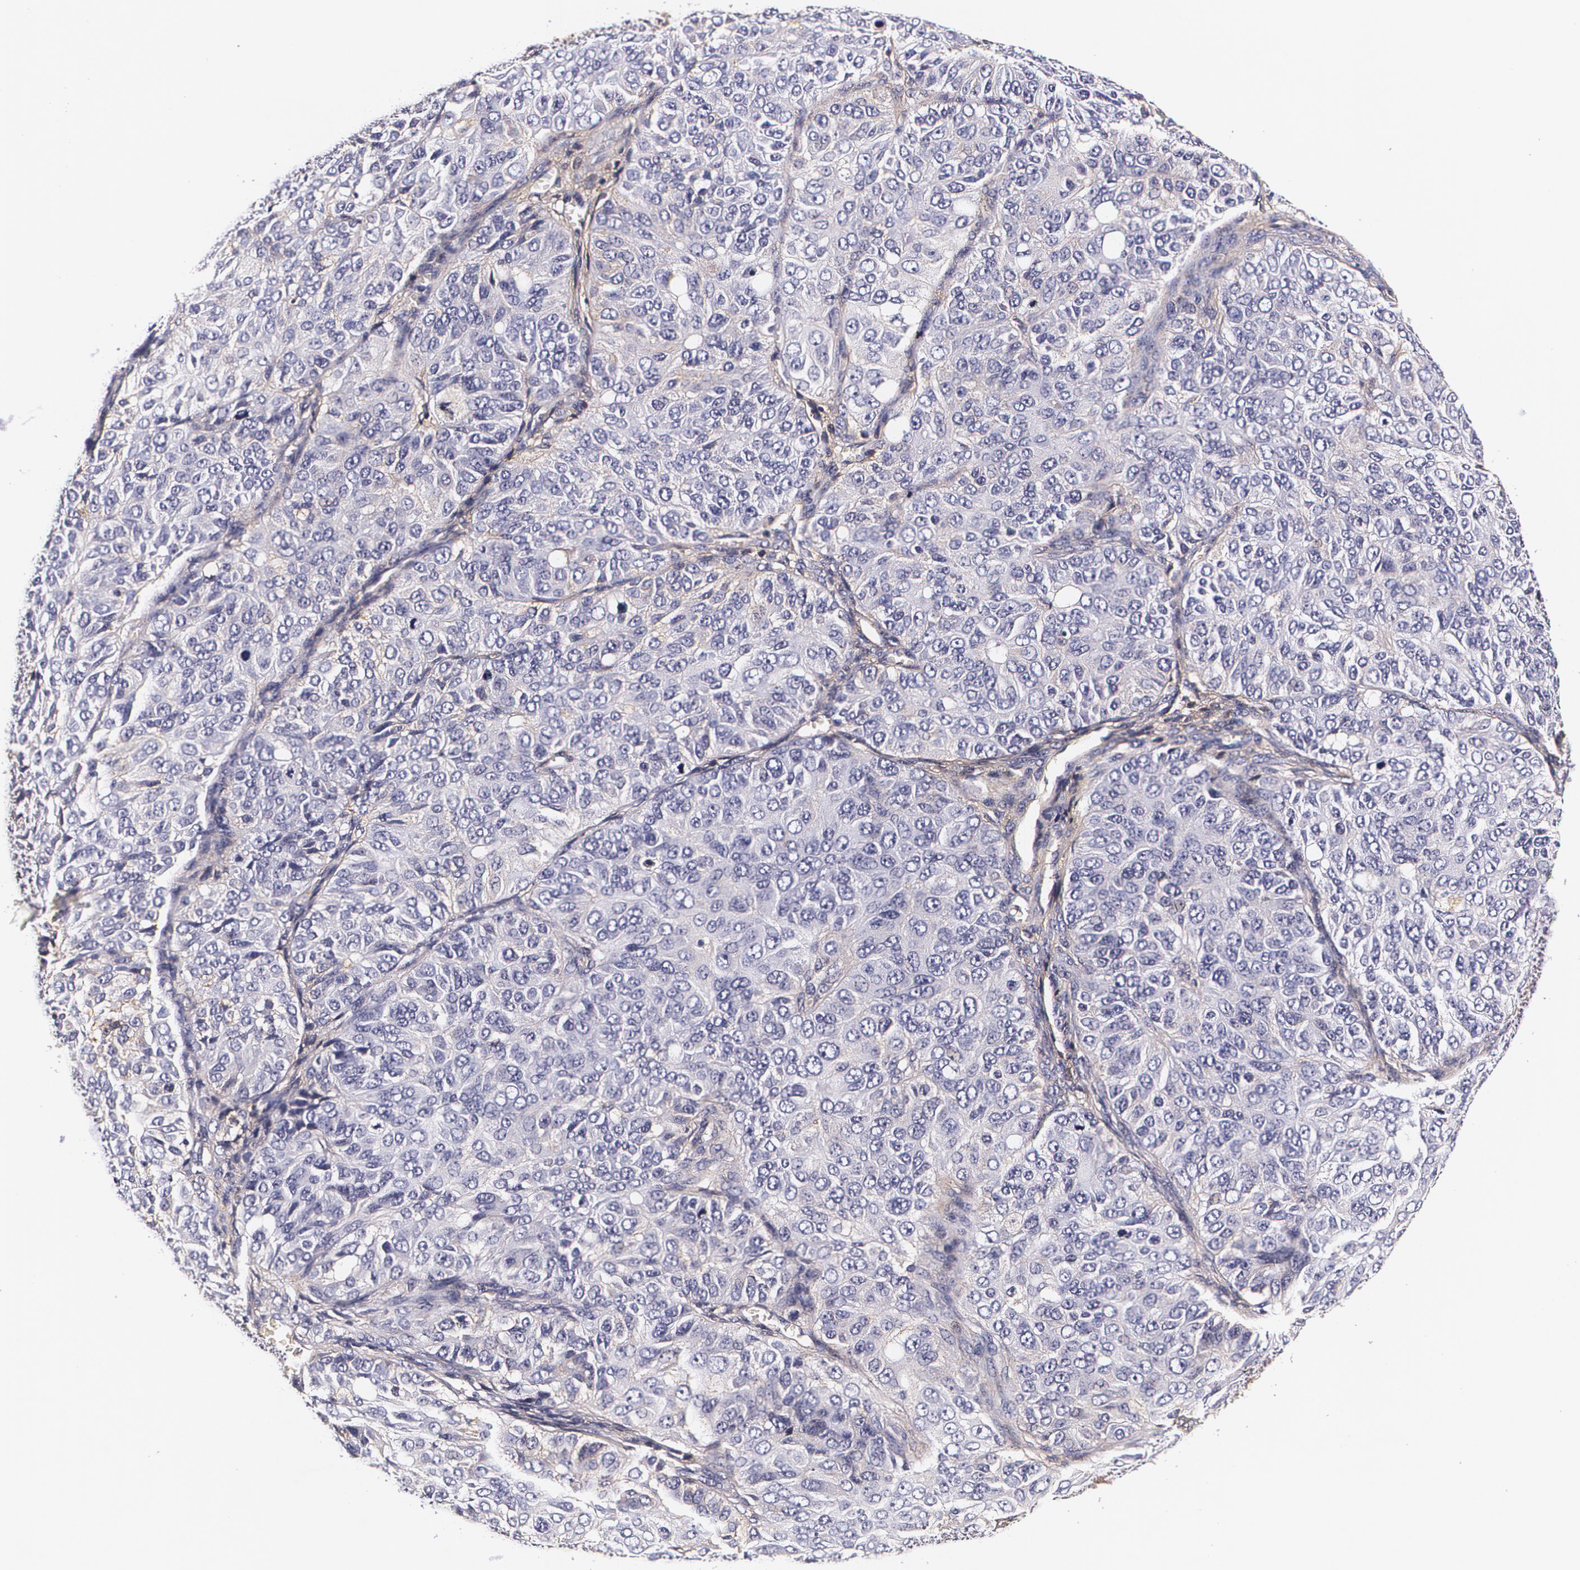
{"staining": {"intensity": "negative", "quantity": "none", "location": "none"}, "tissue": "ovarian cancer", "cell_type": "Tumor cells", "image_type": "cancer", "snomed": [{"axis": "morphology", "description": "Carcinoma, endometroid"}, {"axis": "topography", "description": "Ovary"}], "caption": "Image shows no protein expression in tumor cells of endometroid carcinoma (ovarian) tissue.", "gene": "TTR", "patient": {"sex": "female", "age": 51}}